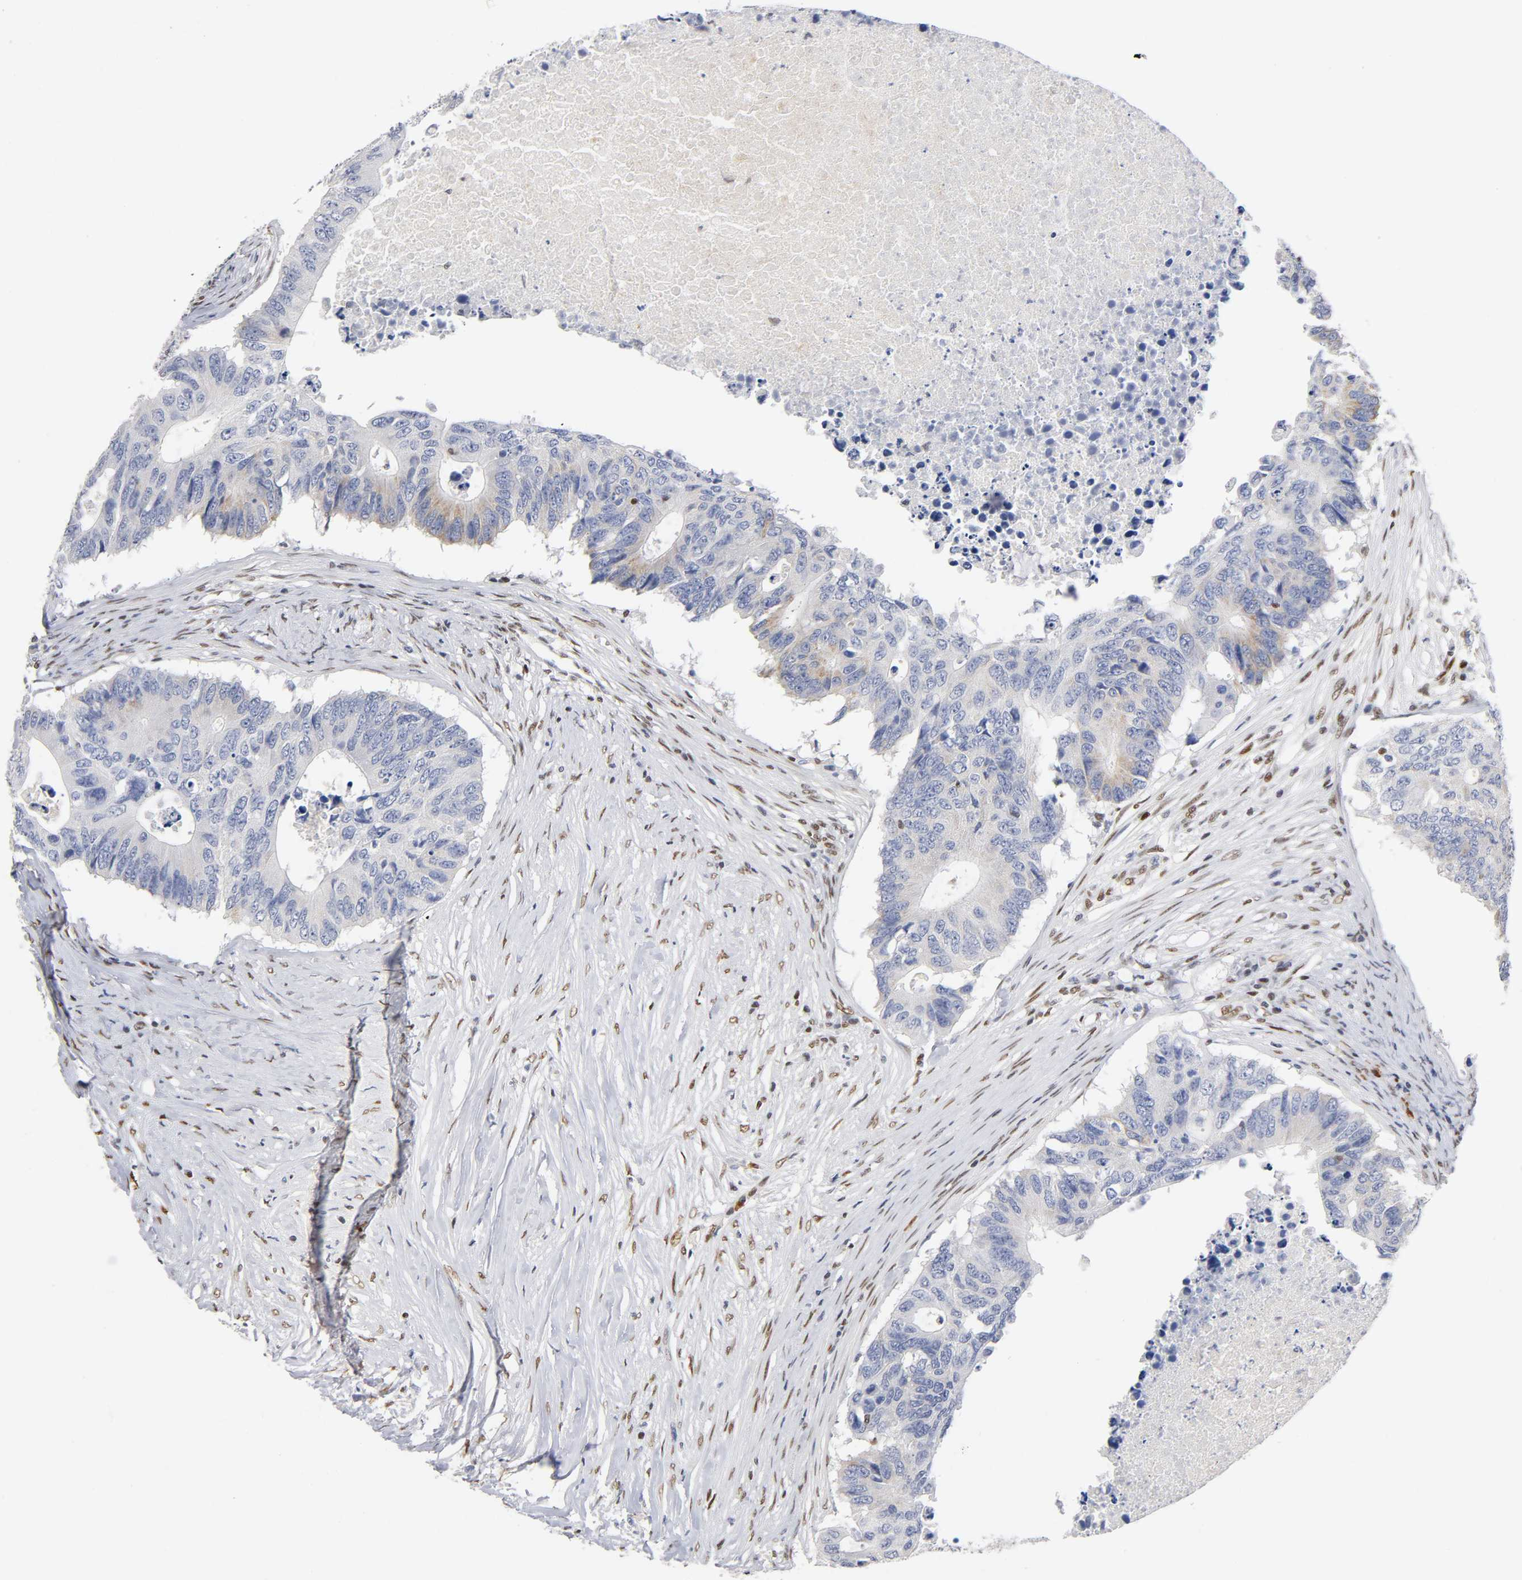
{"staining": {"intensity": "weak", "quantity": "<25%", "location": "cytoplasmic/membranous"}, "tissue": "colorectal cancer", "cell_type": "Tumor cells", "image_type": "cancer", "snomed": [{"axis": "morphology", "description": "Adenocarcinoma, NOS"}, {"axis": "topography", "description": "Colon"}], "caption": "Colorectal cancer (adenocarcinoma) was stained to show a protein in brown. There is no significant expression in tumor cells. The staining is performed using DAB (3,3'-diaminobenzidine) brown chromogen with nuclei counter-stained in using hematoxylin.", "gene": "NR3C1", "patient": {"sex": "male", "age": 71}}